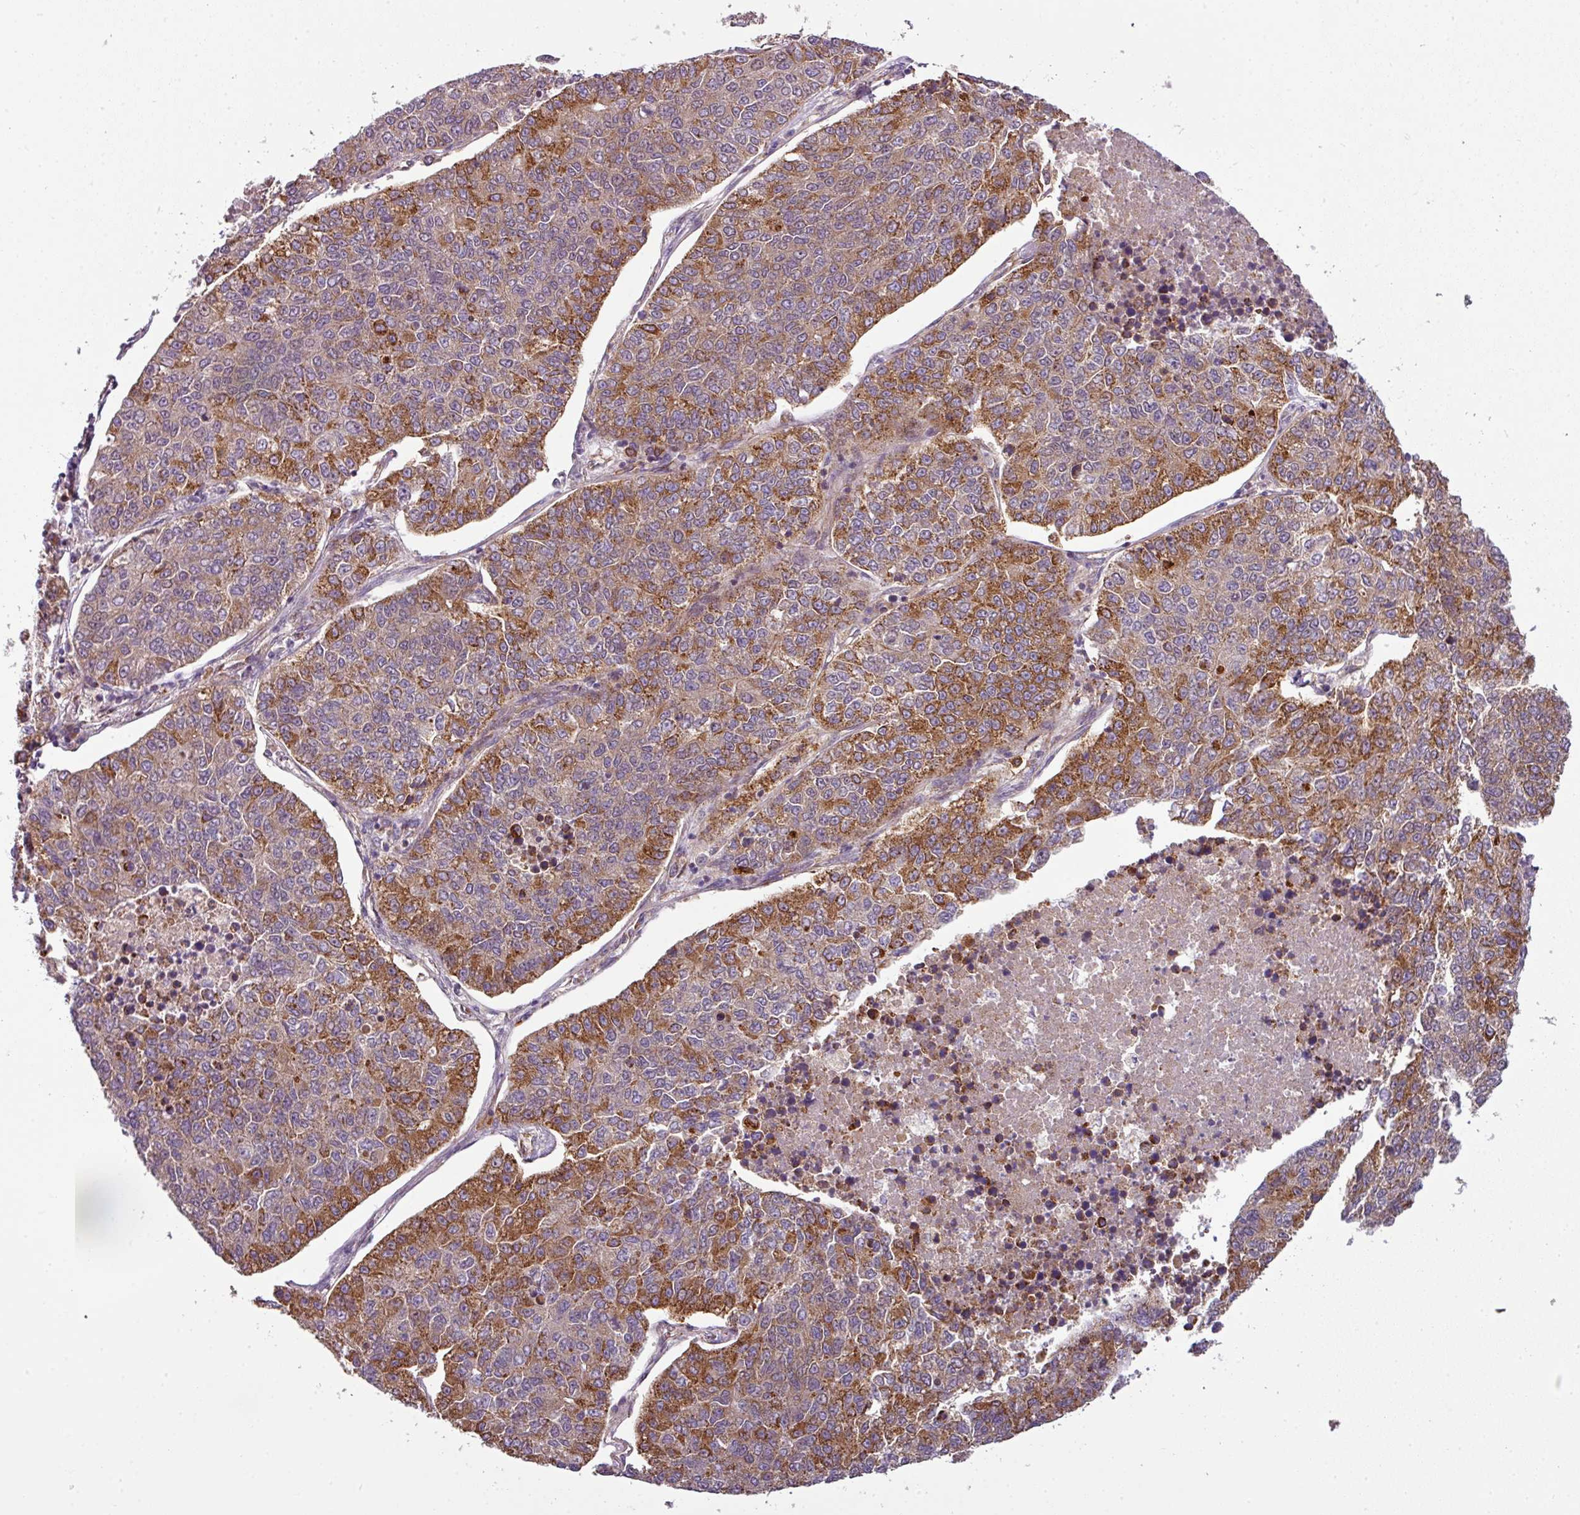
{"staining": {"intensity": "moderate", "quantity": "25%-75%", "location": "cytoplasmic/membranous"}, "tissue": "lung cancer", "cell_type": "Tumor cells", "image_type": "cancer", "snomed": [{"axis": "morphology", "description": "Adenocarcinoma, NOS"}, {"axis": "topography", "description": "Lung"}], "caption": "The histopathology image shows a brown stain indicating the presence of a protein in the cytoplasmic/membranous of tumor cells in adenocarcinoma (lung). (brown staining indicates protein expression, while blue staining denotes nuclei).", "gene": "PRELID3B", "patient": {"sex": "male", "age": 49}}